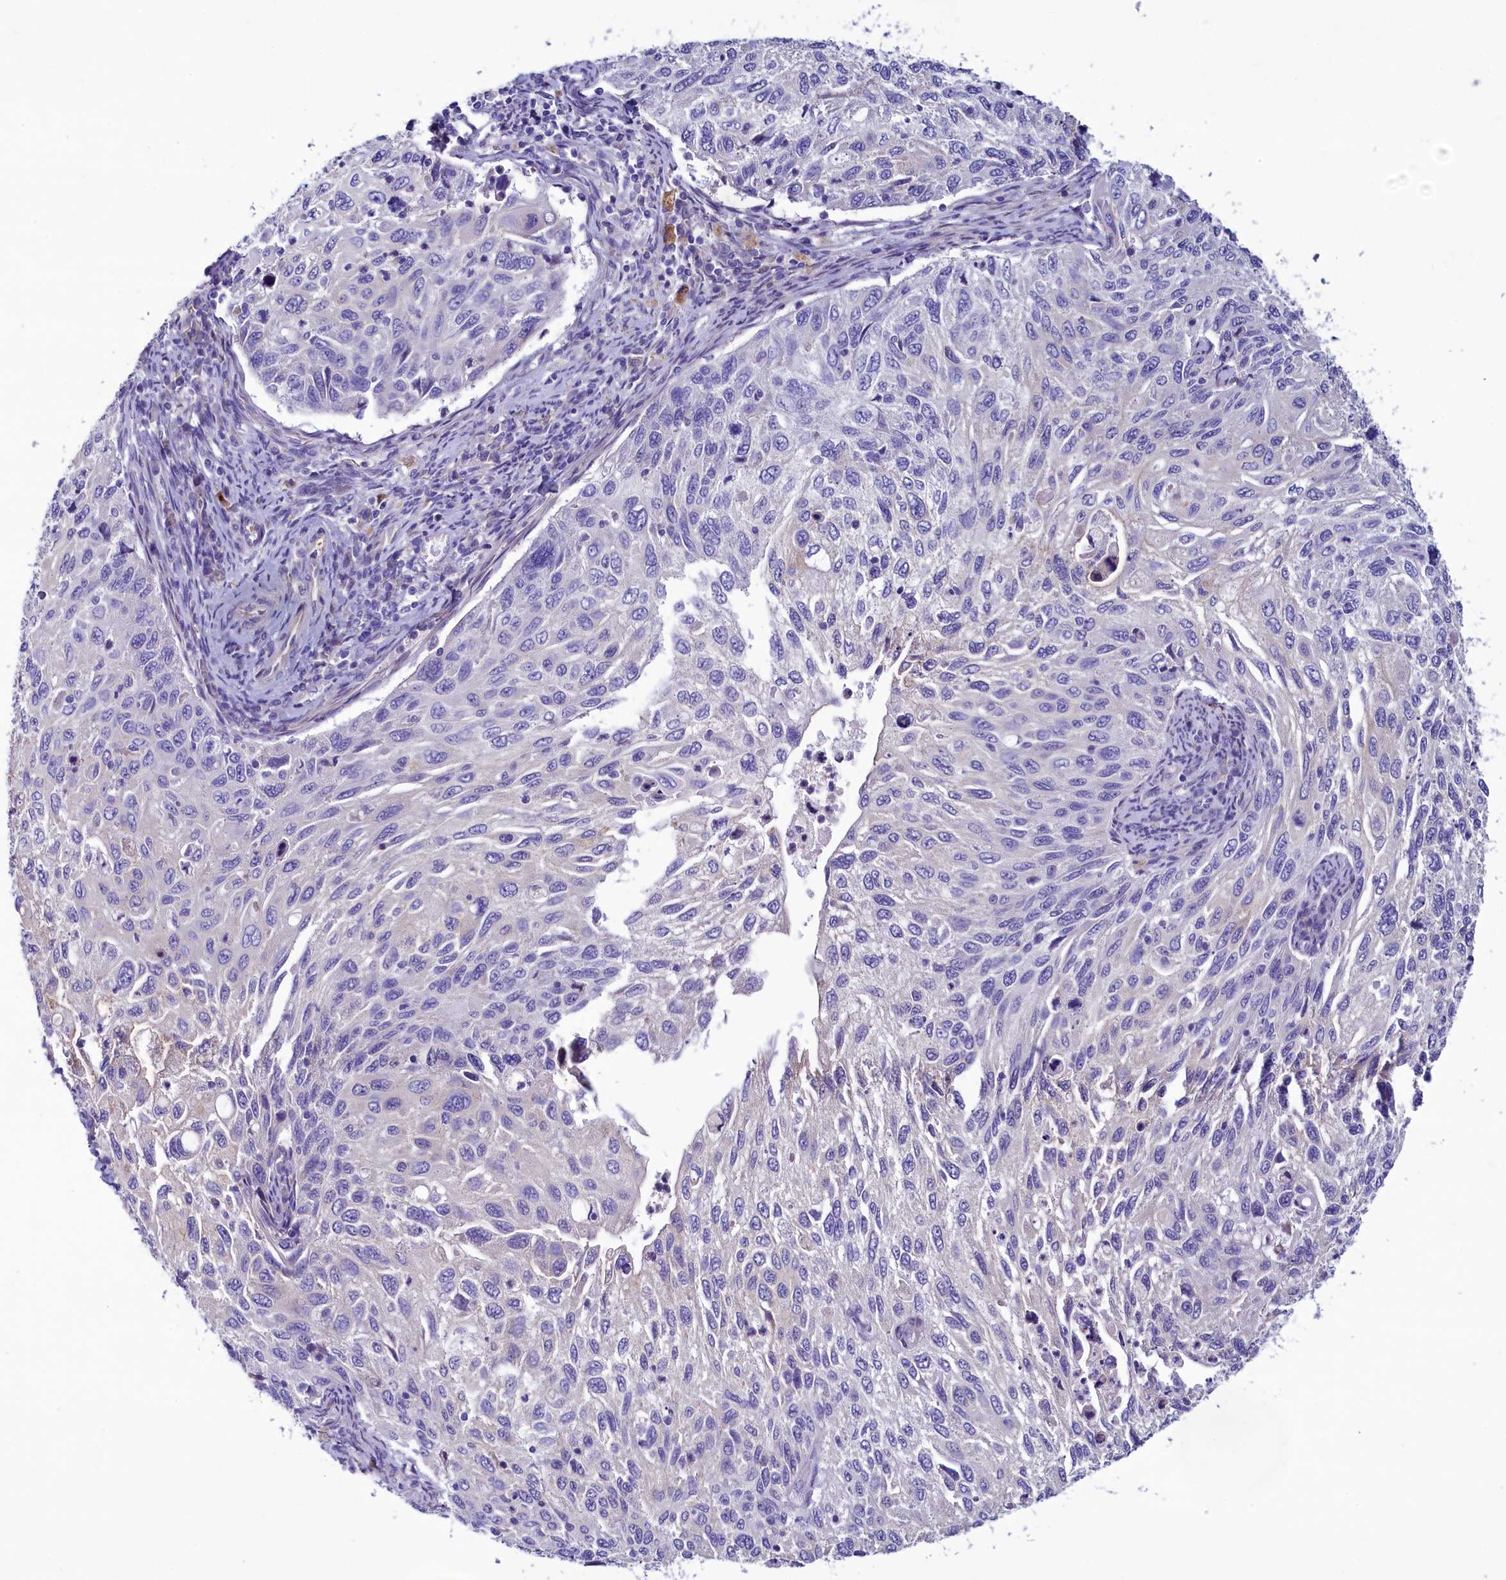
{"staining": {"intensity": "negative", "quantity": "none", "location": "none"}, "tissue": "cervical cancer", "cell_type": "Tumor cells", "image_type": "cancer", "snomed": [{"axis": "morphology", "description": "Squamous cell carcinoma, NOS"}, {"axis": "topography", "description": "Cervix"}], "caption": "Protein analysis of squamous cell carcinoma (cervical) demonstrates no significant positivity in tumor cells.", "gene": "KRBOX5", "patient": {"sex": "female", "age": 70}}